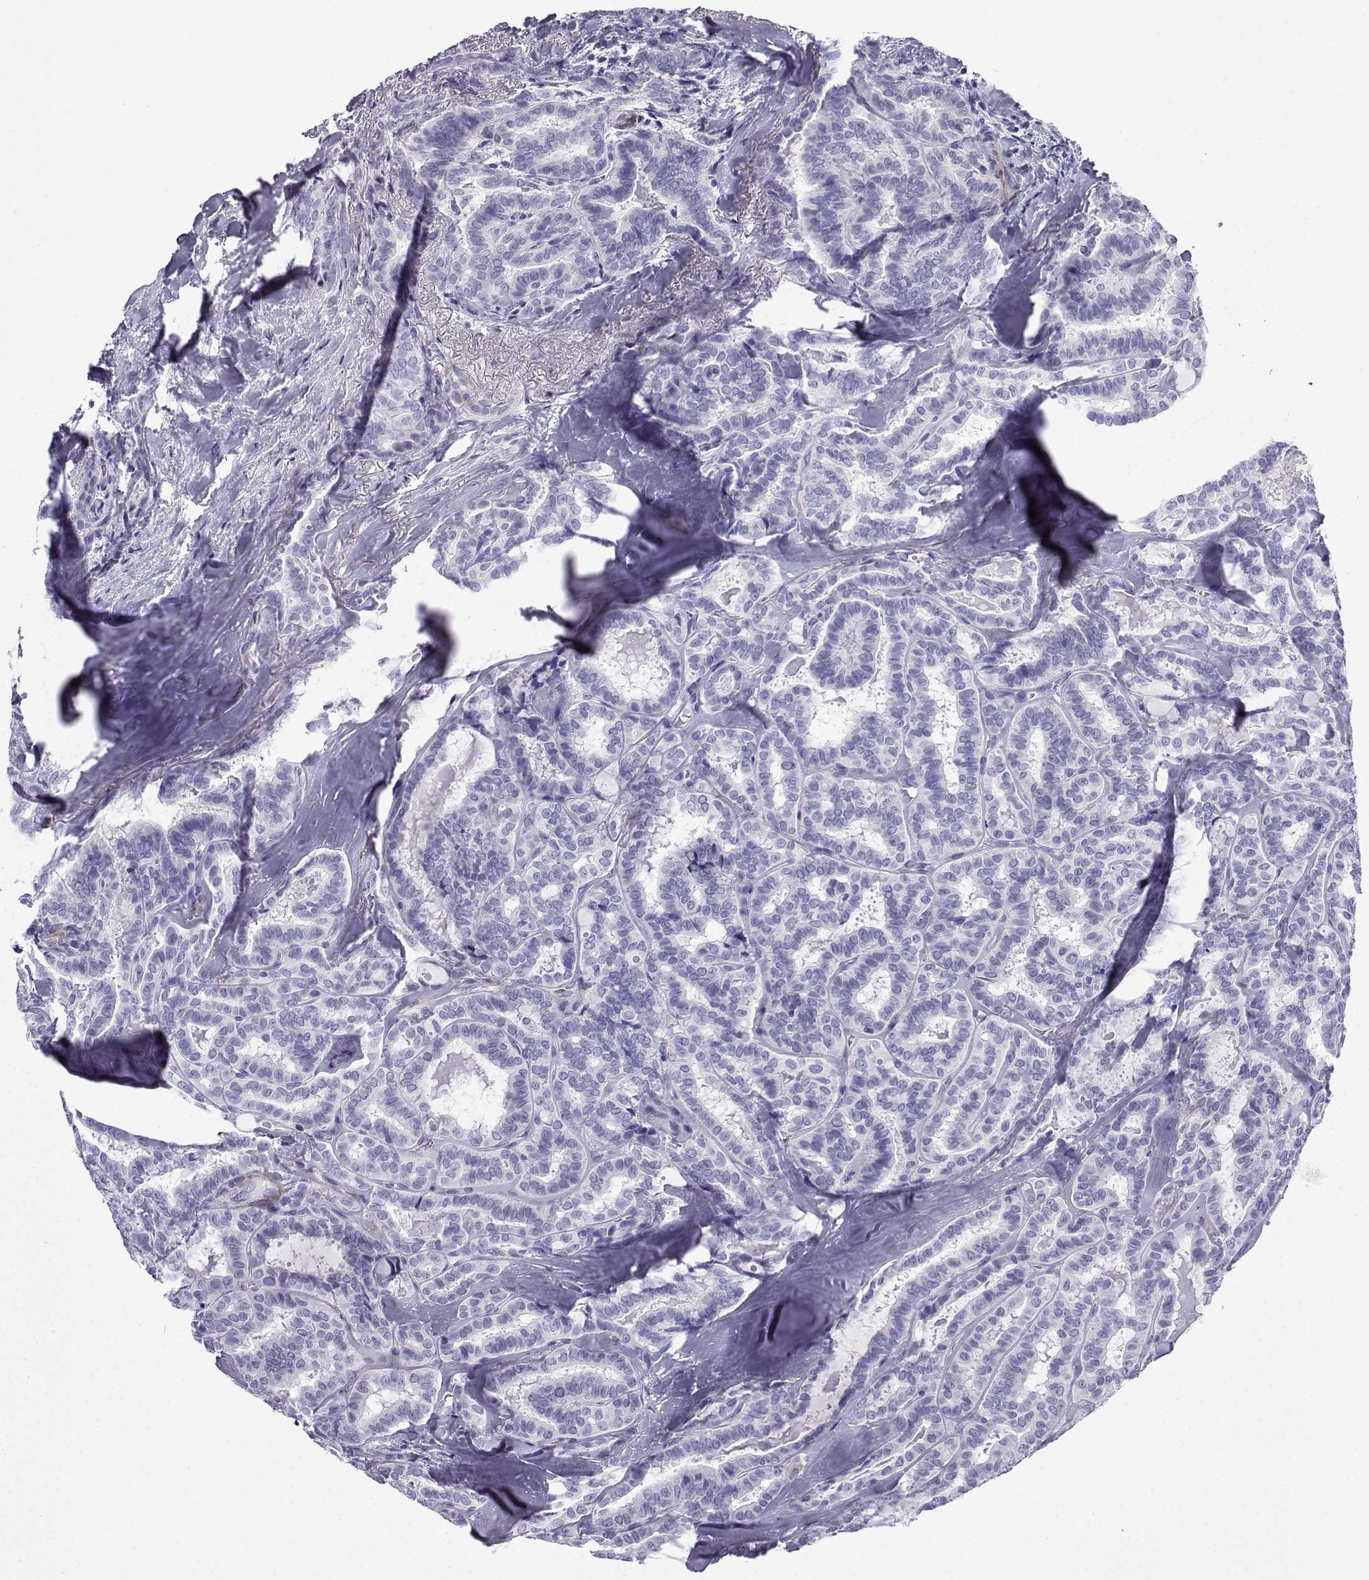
{"staining": {"intensity": "negative", "quantity": "none", "location": "none"}, "tissue": "thyroid cancer", "cell_type": "Tumor cells", "image_type": "cancer", "snomed": [{"axis": "morphology", "description": "Papillary adenocarcinoma, NOS"}, {"axis": "topography", "description": "Thyroid gland"}], "caption": "There is no significant expression in tumor cells of thyroid papillary adenocarcinoma. (IHC, brightfield microscopy, high magnification).", "gene": "KCNF1", "patient": {"sex": "female", "age": 39}}